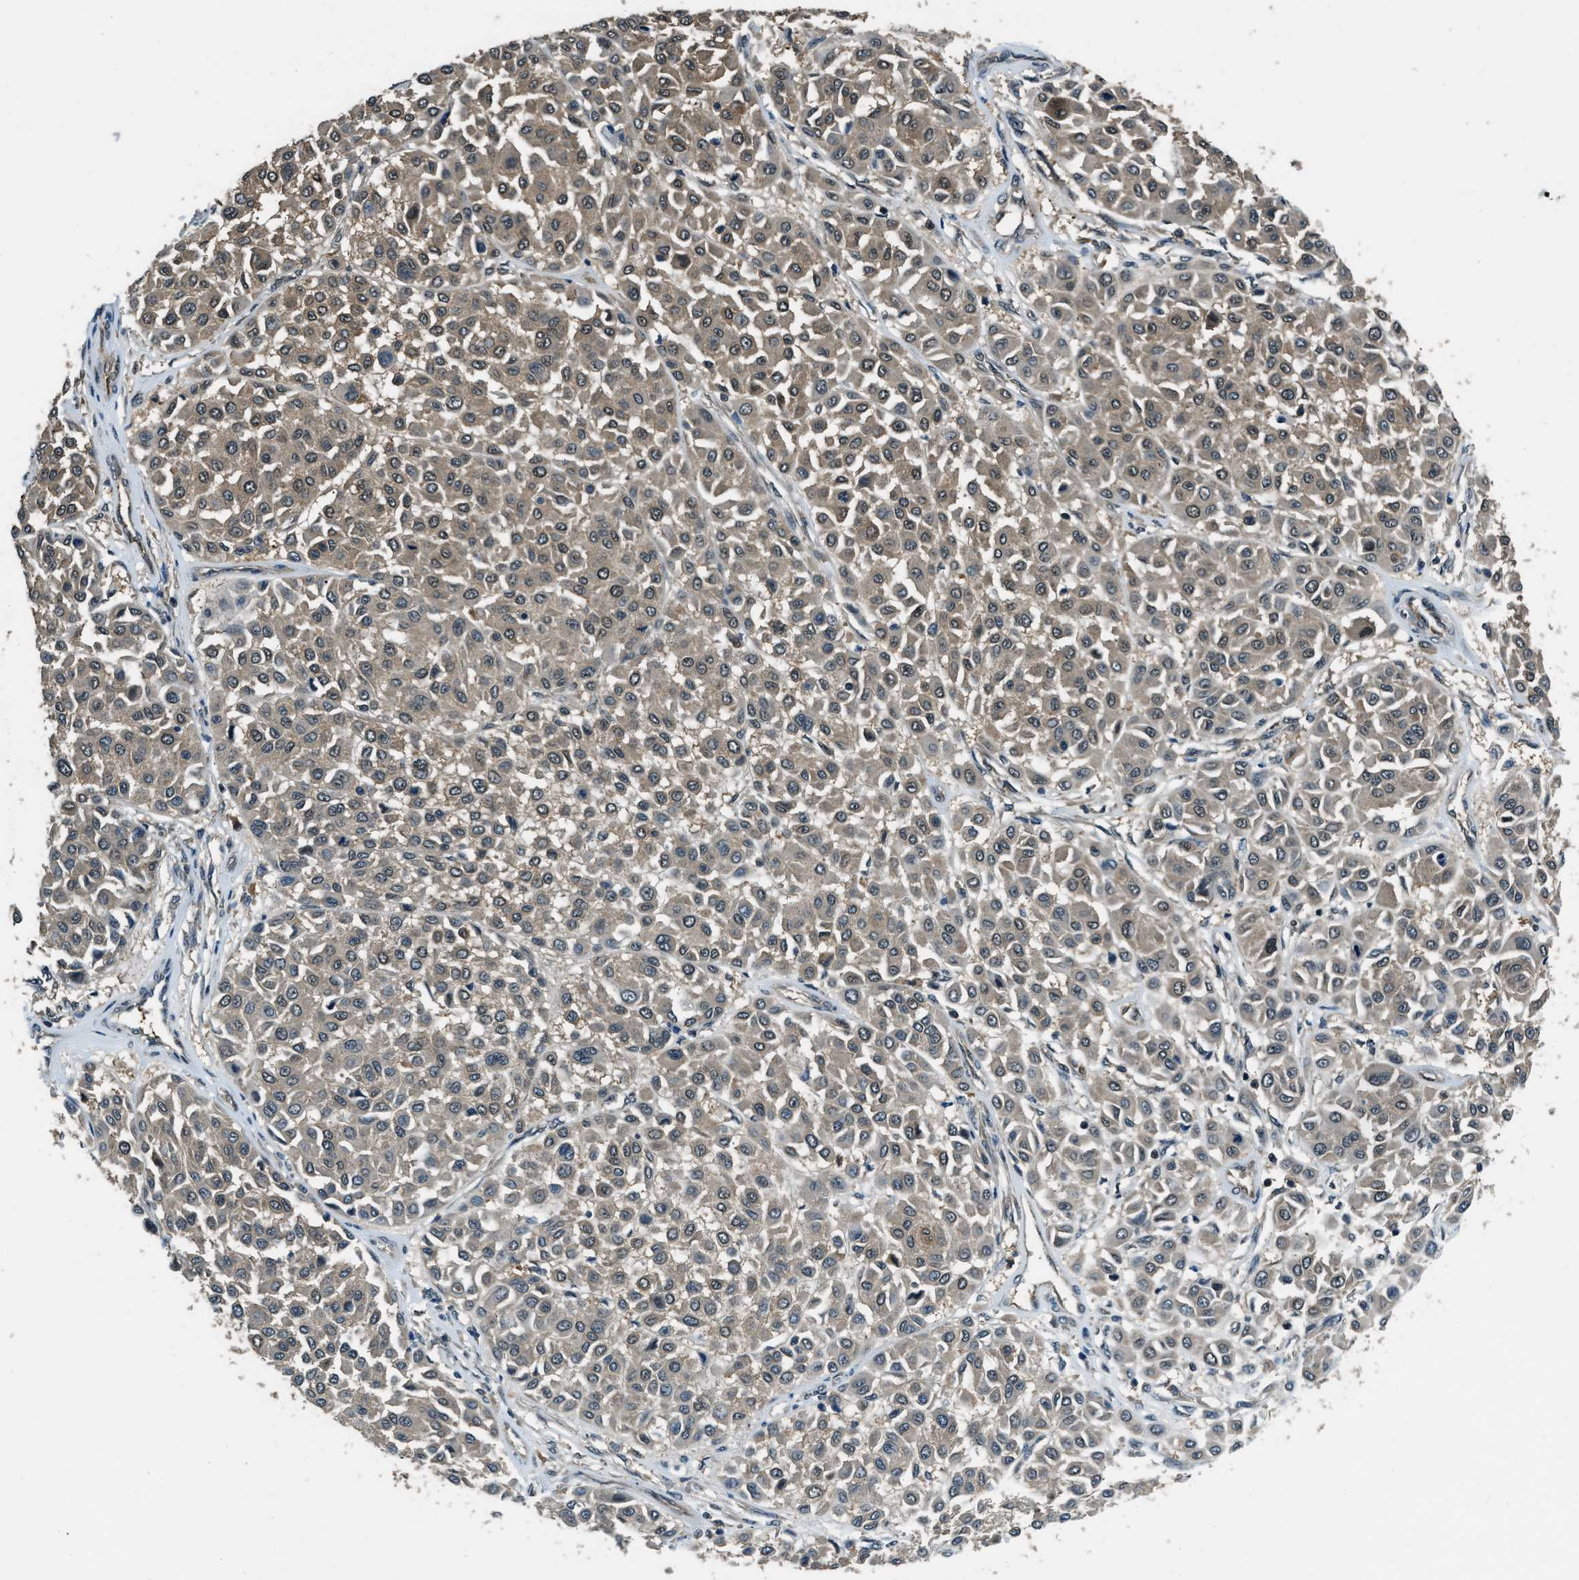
{"staining": {"intensity": "weak", "quantity": ">75%", "location": "cytoplasmic/membranous"}, "tissue": "melanoma", "cell_type": "Tumor cells", "image_type": "cancer", "snomed": [{"axis": "morphology", "description": "Malignant melanoma, Metastatic site"}, {"axis": "topography", "description": "Soft tissue"}], "caption": "Immunohistochemistry (DAB (3,3'-diaminobenzidine)) staining of melanoma demonstrates weak cytoplasmic/membranous protein staining in approximately >75% of tumor cells. The staining is performed using DAB (3,3'-diaminobenzidine) brown chromogen to label protein expression. The nuclei are counter-stained blue using hematoxylin.", "gene": "NUDCD3", "patient": {"sex": "male", "age": 41}}